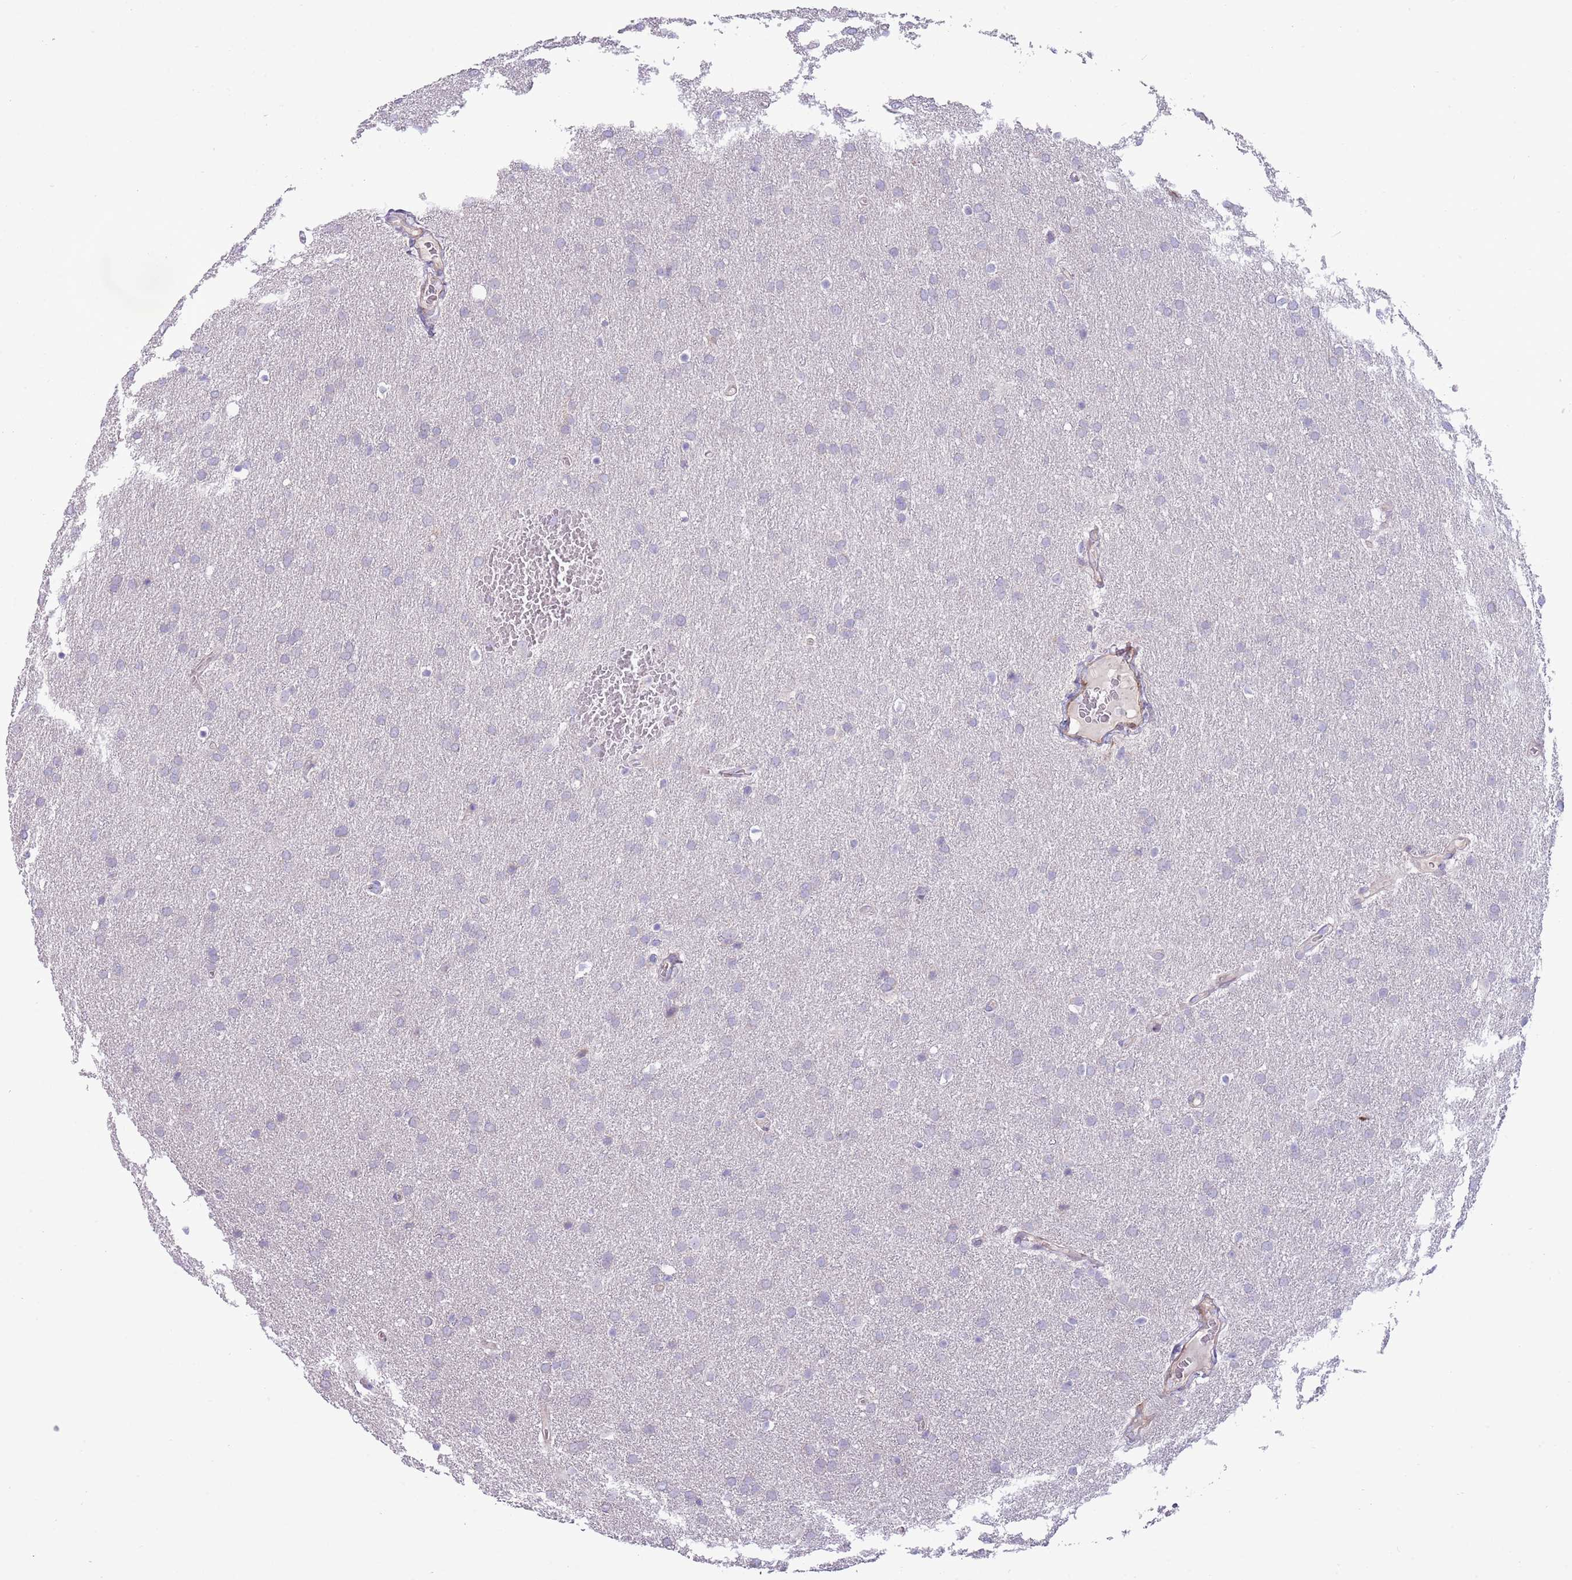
{"staining": {"intensity": "negative", "quantity": "none", "location": "none"}, "tissue": "glioma", "cell_type": "Tumor cells", "image_type": "cancer", "snomed": [{"axis": "morphology", "description": "Glioma, malignant, Low grade"}, {"axis": "topography", "description": "Brain"}], "caption": "Low-grade glioma (malignant) stained for a protein using immunohistochemistry reveals no positivity tumor cells.", "gene": "TOMM5", "patient": {"sex": "female", "age": 32}}